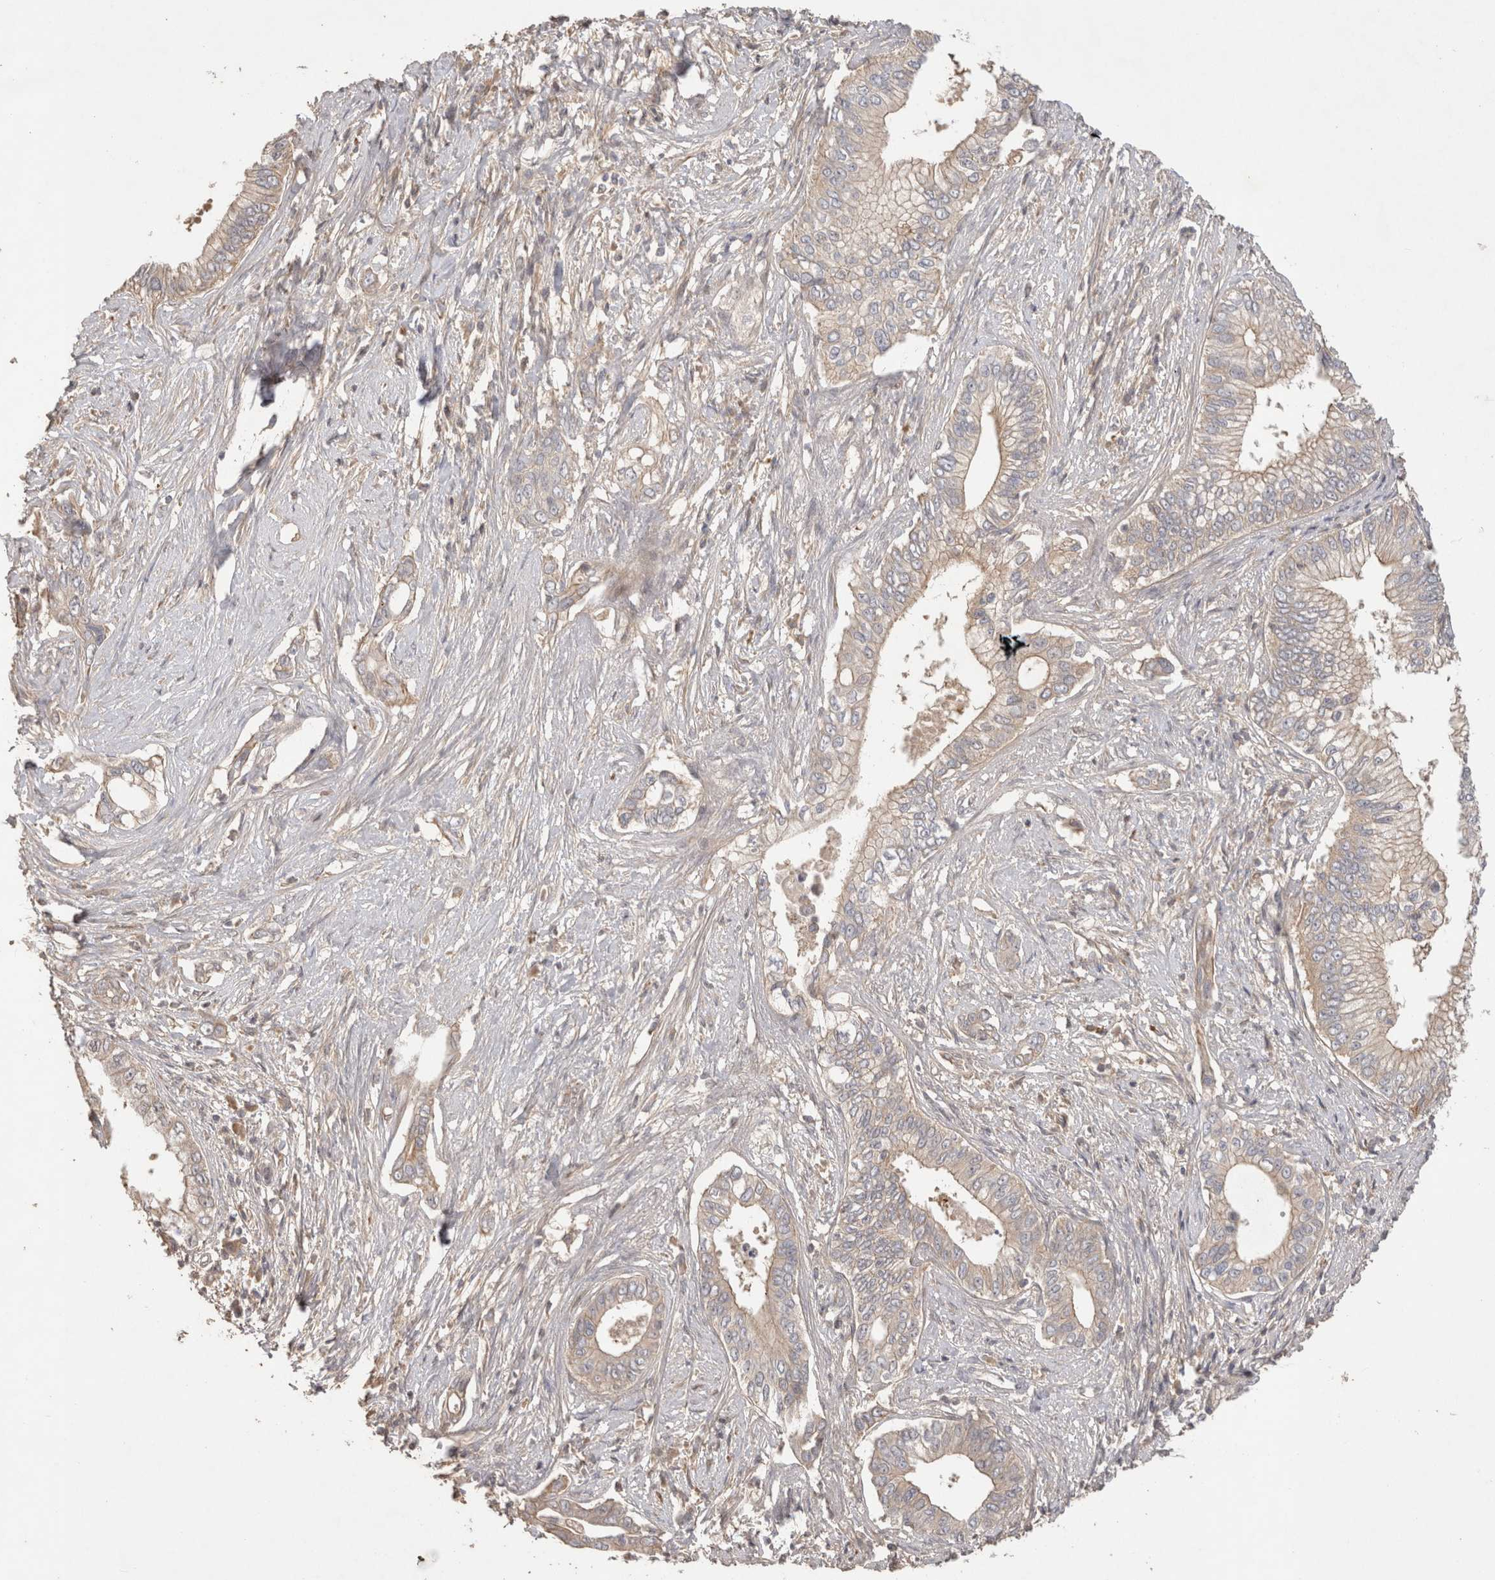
{"staining": {"intensity": "weak", "quantity": "<25%", "location": "cytoplasmic/membranous"}, "tissue": "pancreatic cancer", "cell_type": "Tumor cells", "image_type": "cancer", "snomed": [{"axis": "morphology", "description": "Normal tissue, NOS"}, {"axis": "morphology", "description": "Adenocarcinoma, NOS"}, {"axis": "topography", "description": "Pancreas"}, {"axis": "topography", "description": "Peripheral nerve tissue"}], "caption": "IHC micrograph of neoplastic tissue: human pancreatic cancer (adenocarcinoma) stained with DAB demonstrates no significant protein positivity in tumor cells. (Stains: DAB IHC with hematoxylin counter stain, Microscopy: brightfield microscopy at high magnification).", "gene": "PPP1R42", "patient": {"sex": "male", "age": 59}}